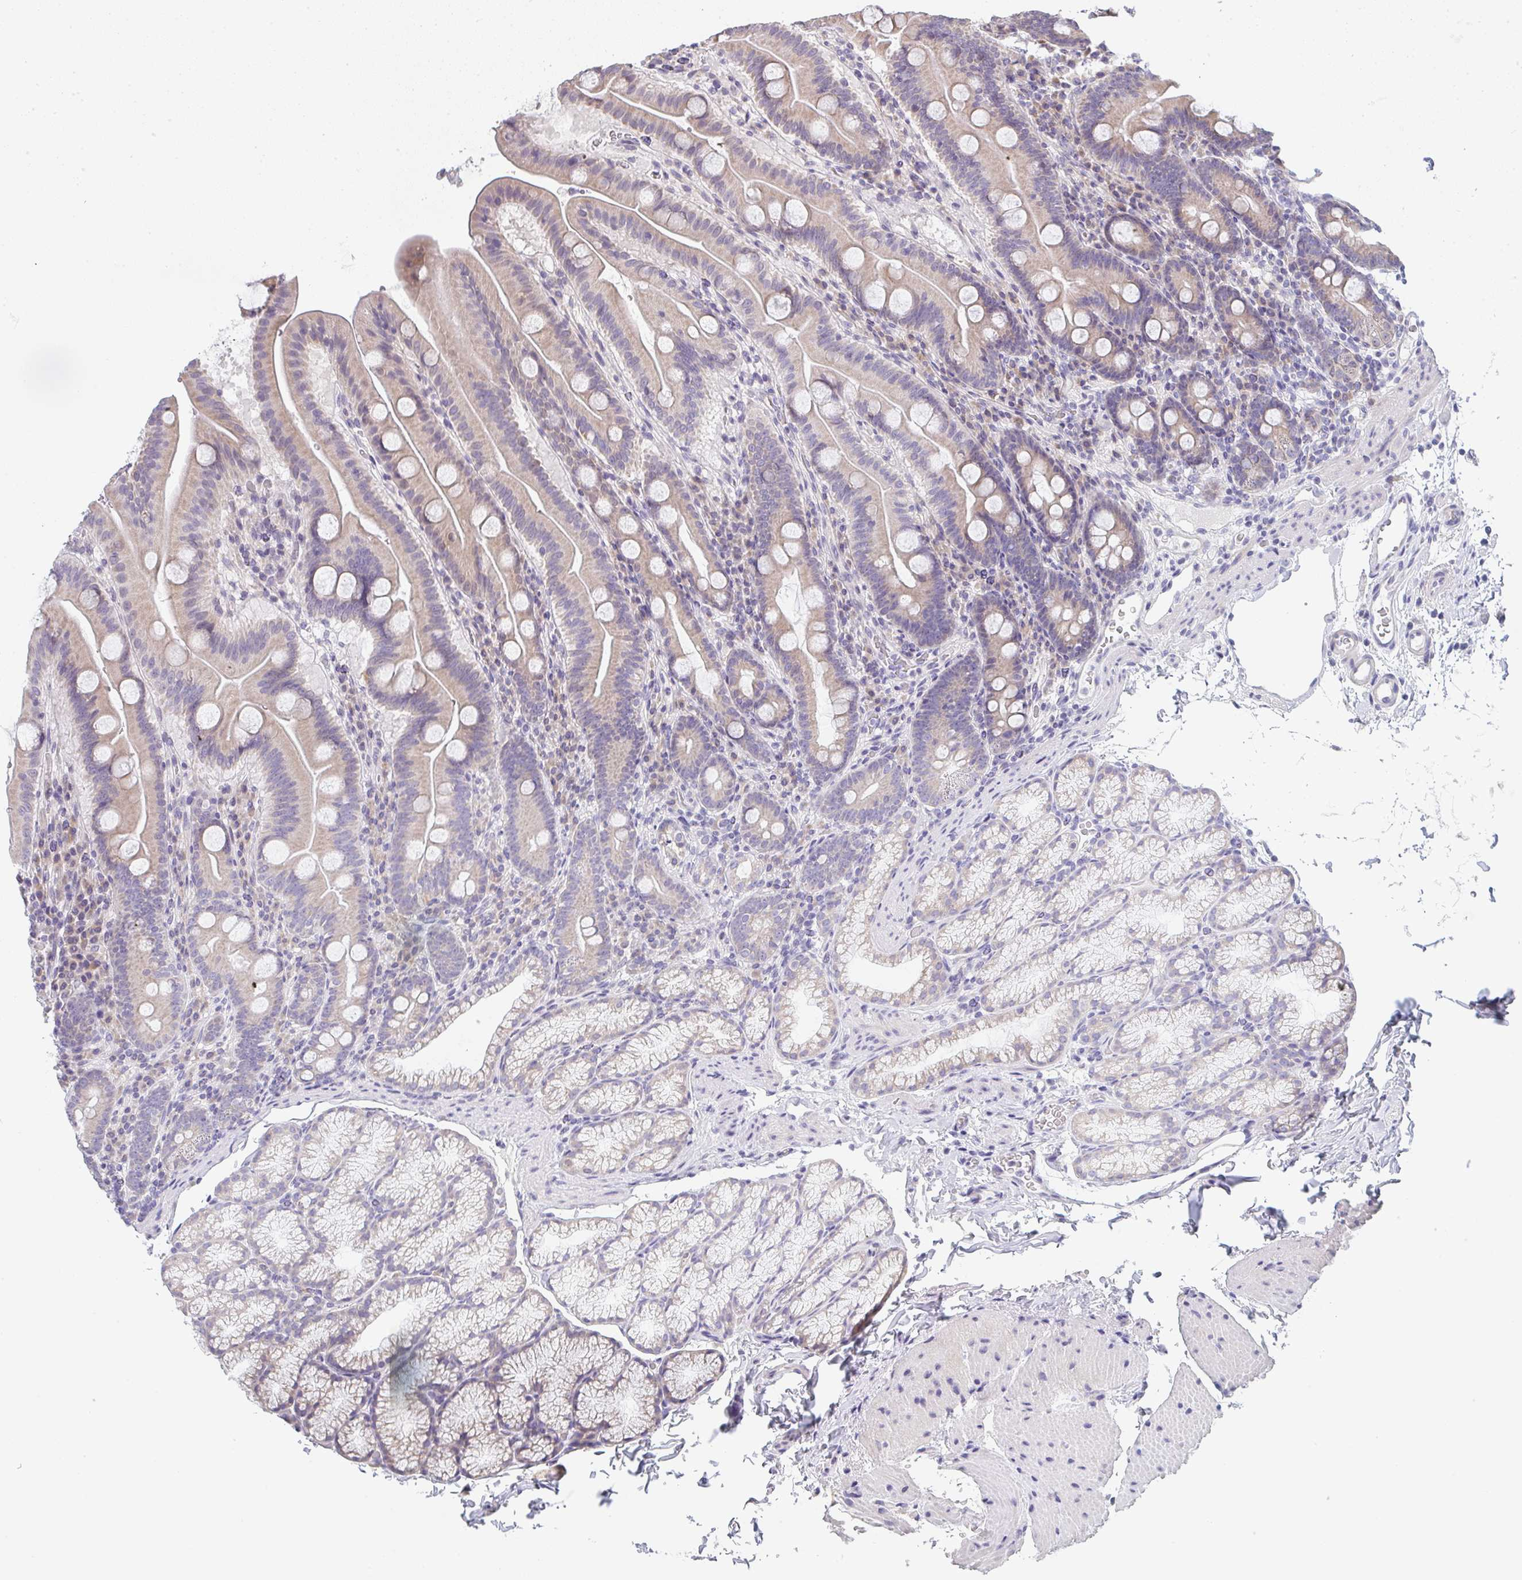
{"staining": {"intensity": "weak", "quantity": "25%-75%", "location": "cytoplasmic/membranous"}, "tissue": "duodenum", "cell_type": "Glandular cells", "image_type": "normal", "snomed": [{"axis": "morphology", "description": "Normal tissue, NOS"}, {"axis": "topography", "description": "Duodenum"}], "caption": "Protein expression by IHC exhibits weak cytoplasmic/membranous staining in approximately 25%-75% of glandular cells in benign duodenum.", "gene": "CACNA1S", "patient": {"sex": "male", "age": 59}}